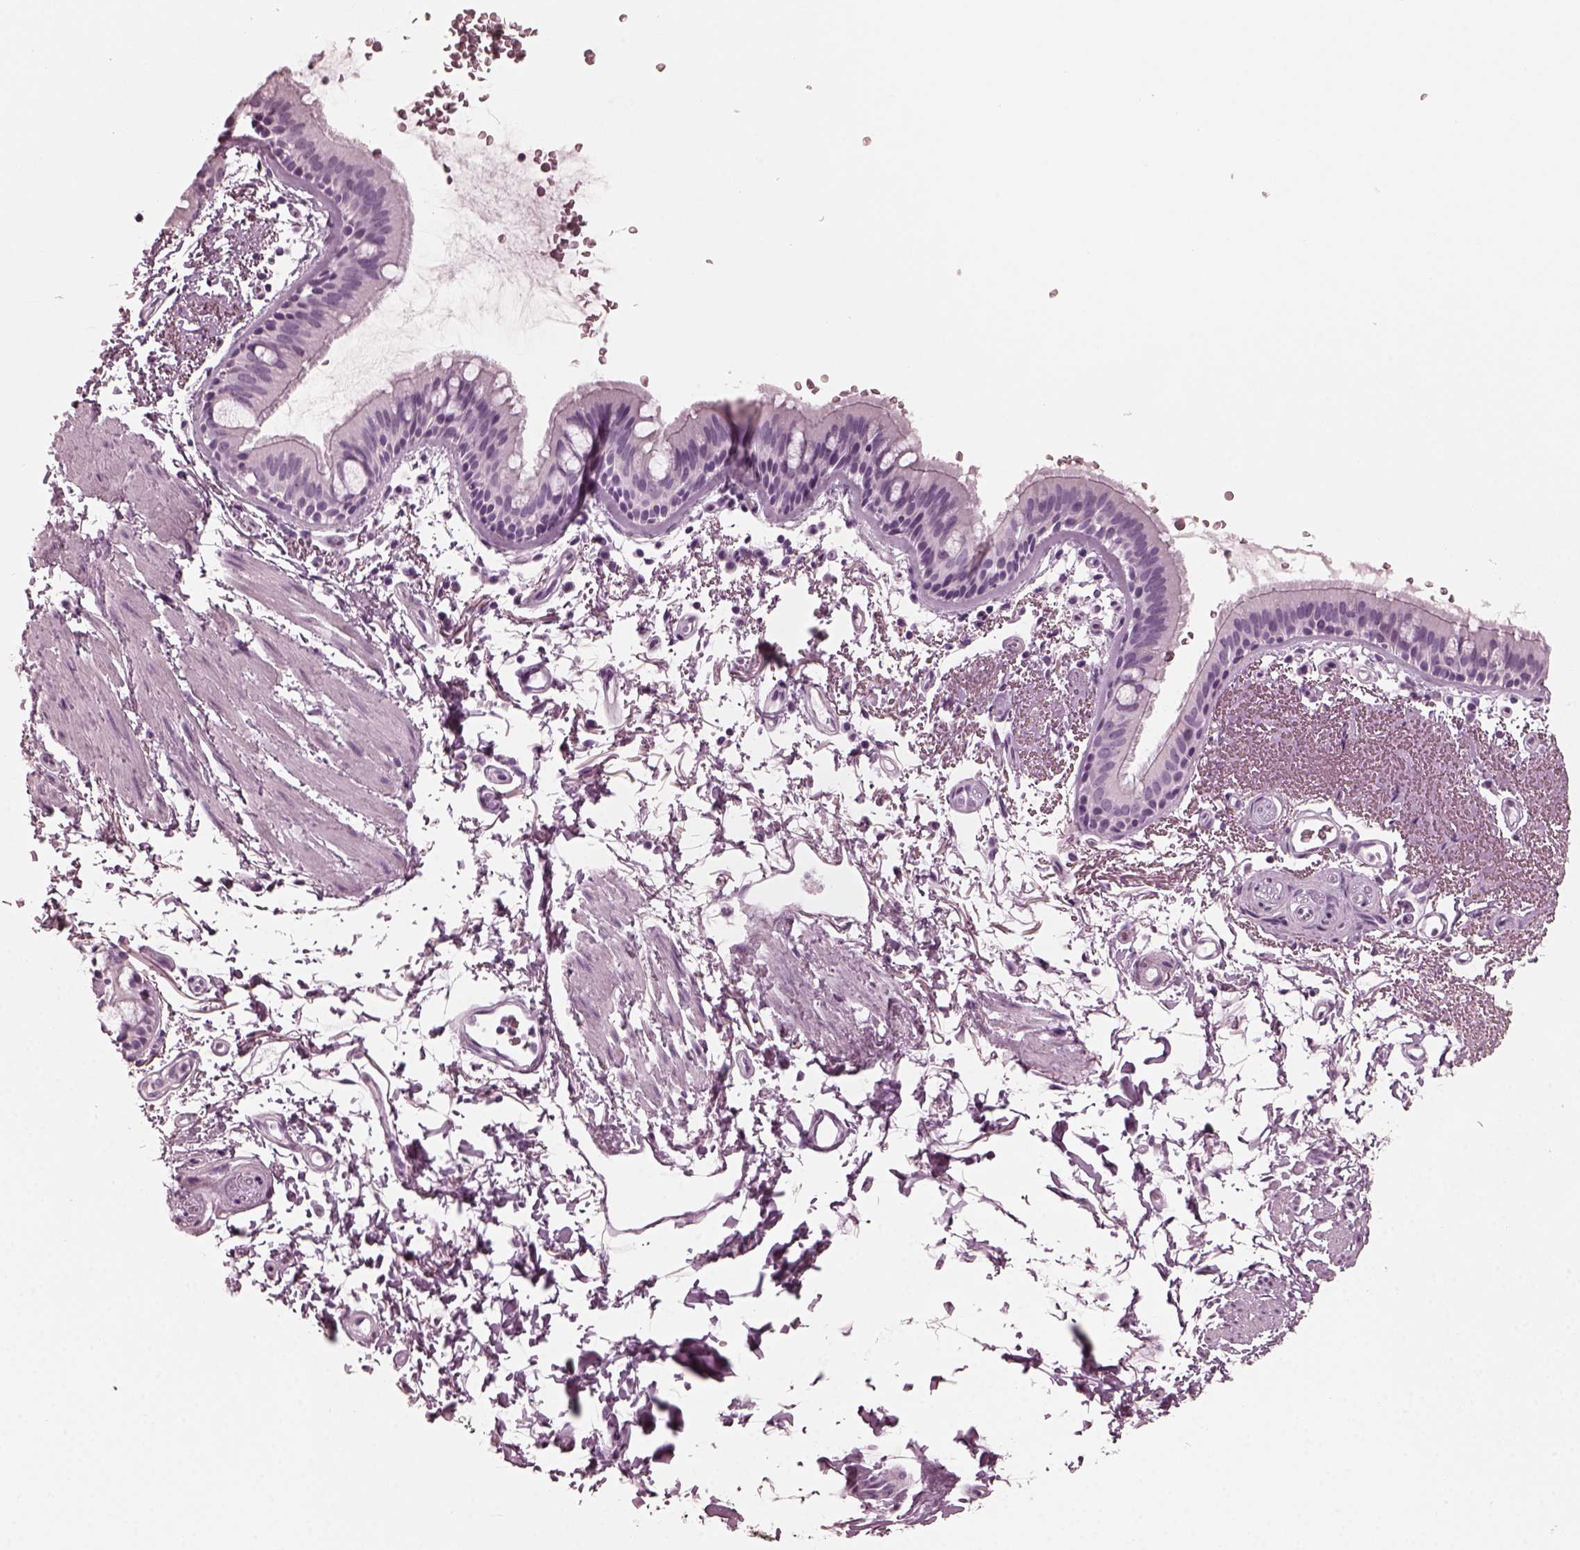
{"staining": {"intensity": "negative", "quantity": "none", "location": "none"}, "tissue": "bronchus", "cell_type": "Respiratory epithelial cells", "image_type": "normal", "snomed": [{"axis": "morphology", "description": "Normal tissue, NOS"}, {"axis": "topography", "description": "Lymph node"}, {"axis": "topography", "description": "Bronchus"}], "caption": "Immunohistochemistry image of benign bronchus stained for a protein (brown), which displays no staining in respiratory epithelial cells.", "gene": "RCVRN", "patient": {"sex": "female", "age": 70}}